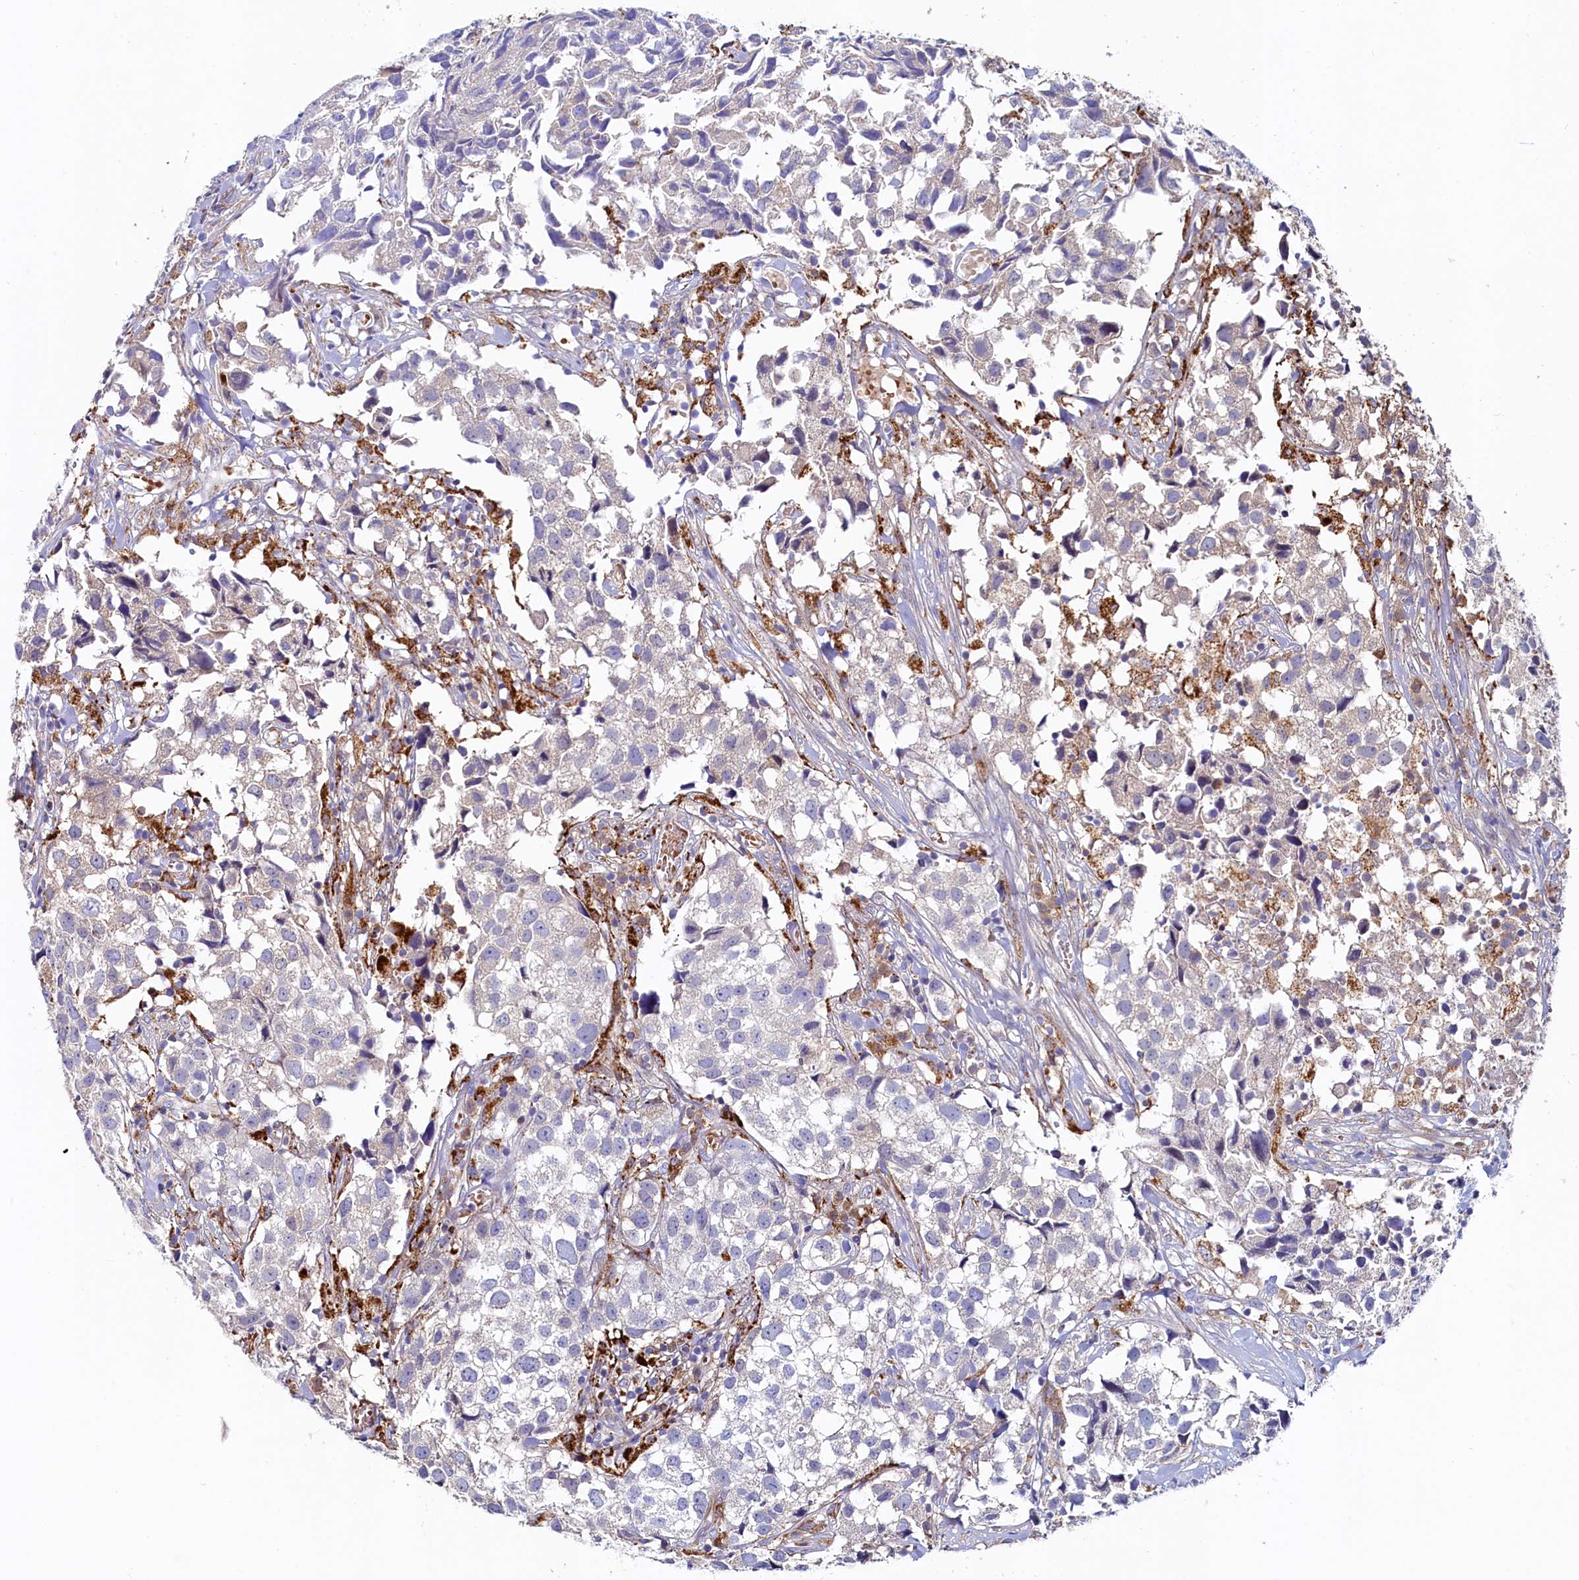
{"staining": {"intensity": "negative", "quantity": "none", "location": "none"}, "tissue": "urothelial cancer", "cell_type": "Tumor cells", "image_type": "cancer", "snomed": [{"axis": "morphology", "description": "Urothelial carcinoma, High grade"}, {"axis": "topography", "description": "Urinary bladder"}], "caption": "Tumor cells show no significant staining in high-grade urothelial carcinoma.", "gene": "ASTE1", "patient": {"sex": "female", "age": 75}}